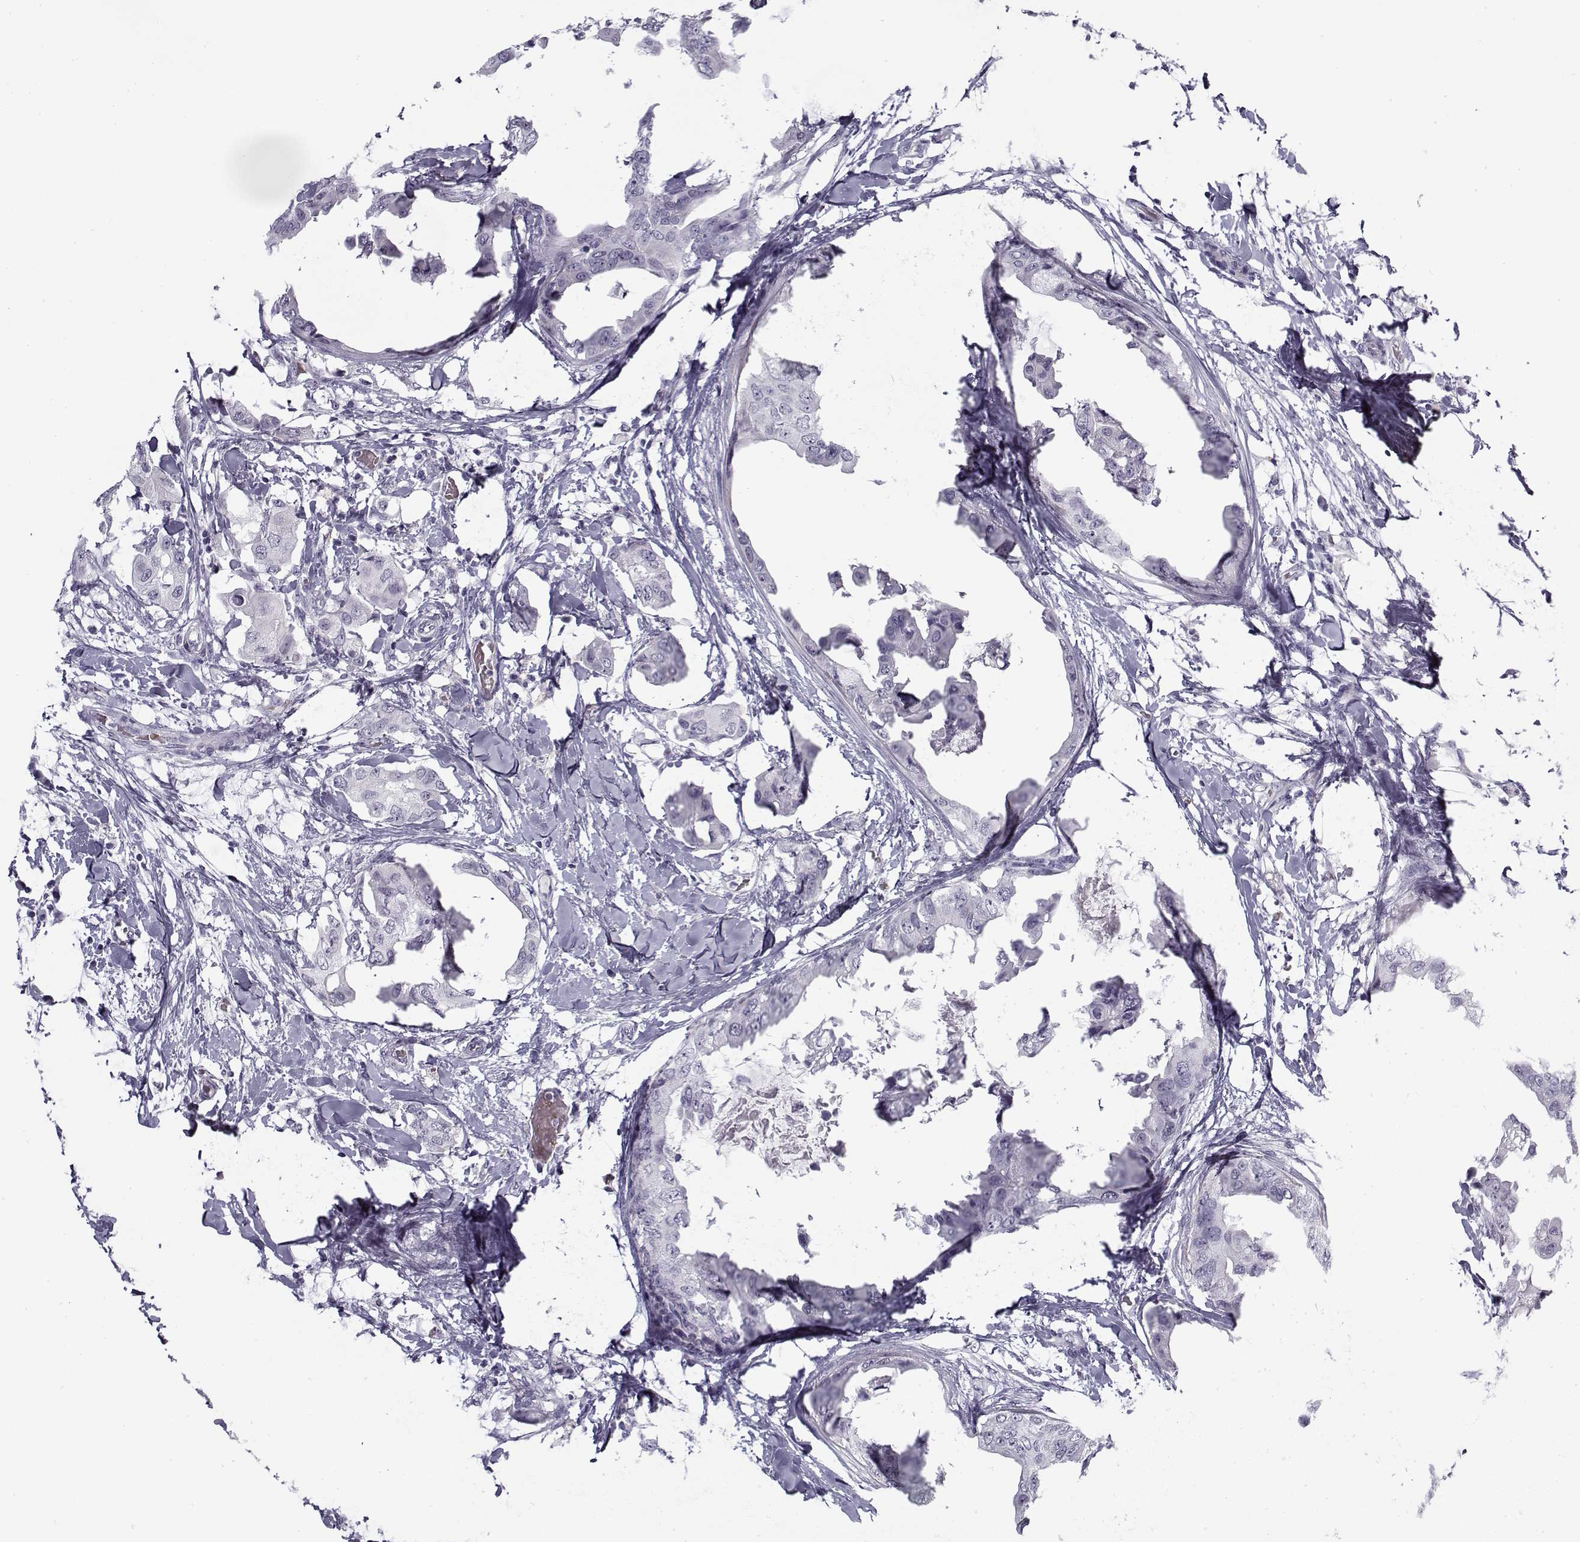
{"staining": {"intensity": "negative", "quantity": "none", "location": "none"}, "tissue": "breast cancer", "cell_type": "Tumor cells", "image_type": "cancer", "snomed": [{"axis": "morphology", "description": "Normal tissue, NOS"}, {"axis": "morphology", "description": "Duct carcinoma"}, {"axis": "topography", "description": "Breast"}], "caption": "Immunohistochemistry of human breast cancer exhibits no staining in tumor cells.", "gene": "SNCA", "patient": {"sex": "female", "age": 40}}